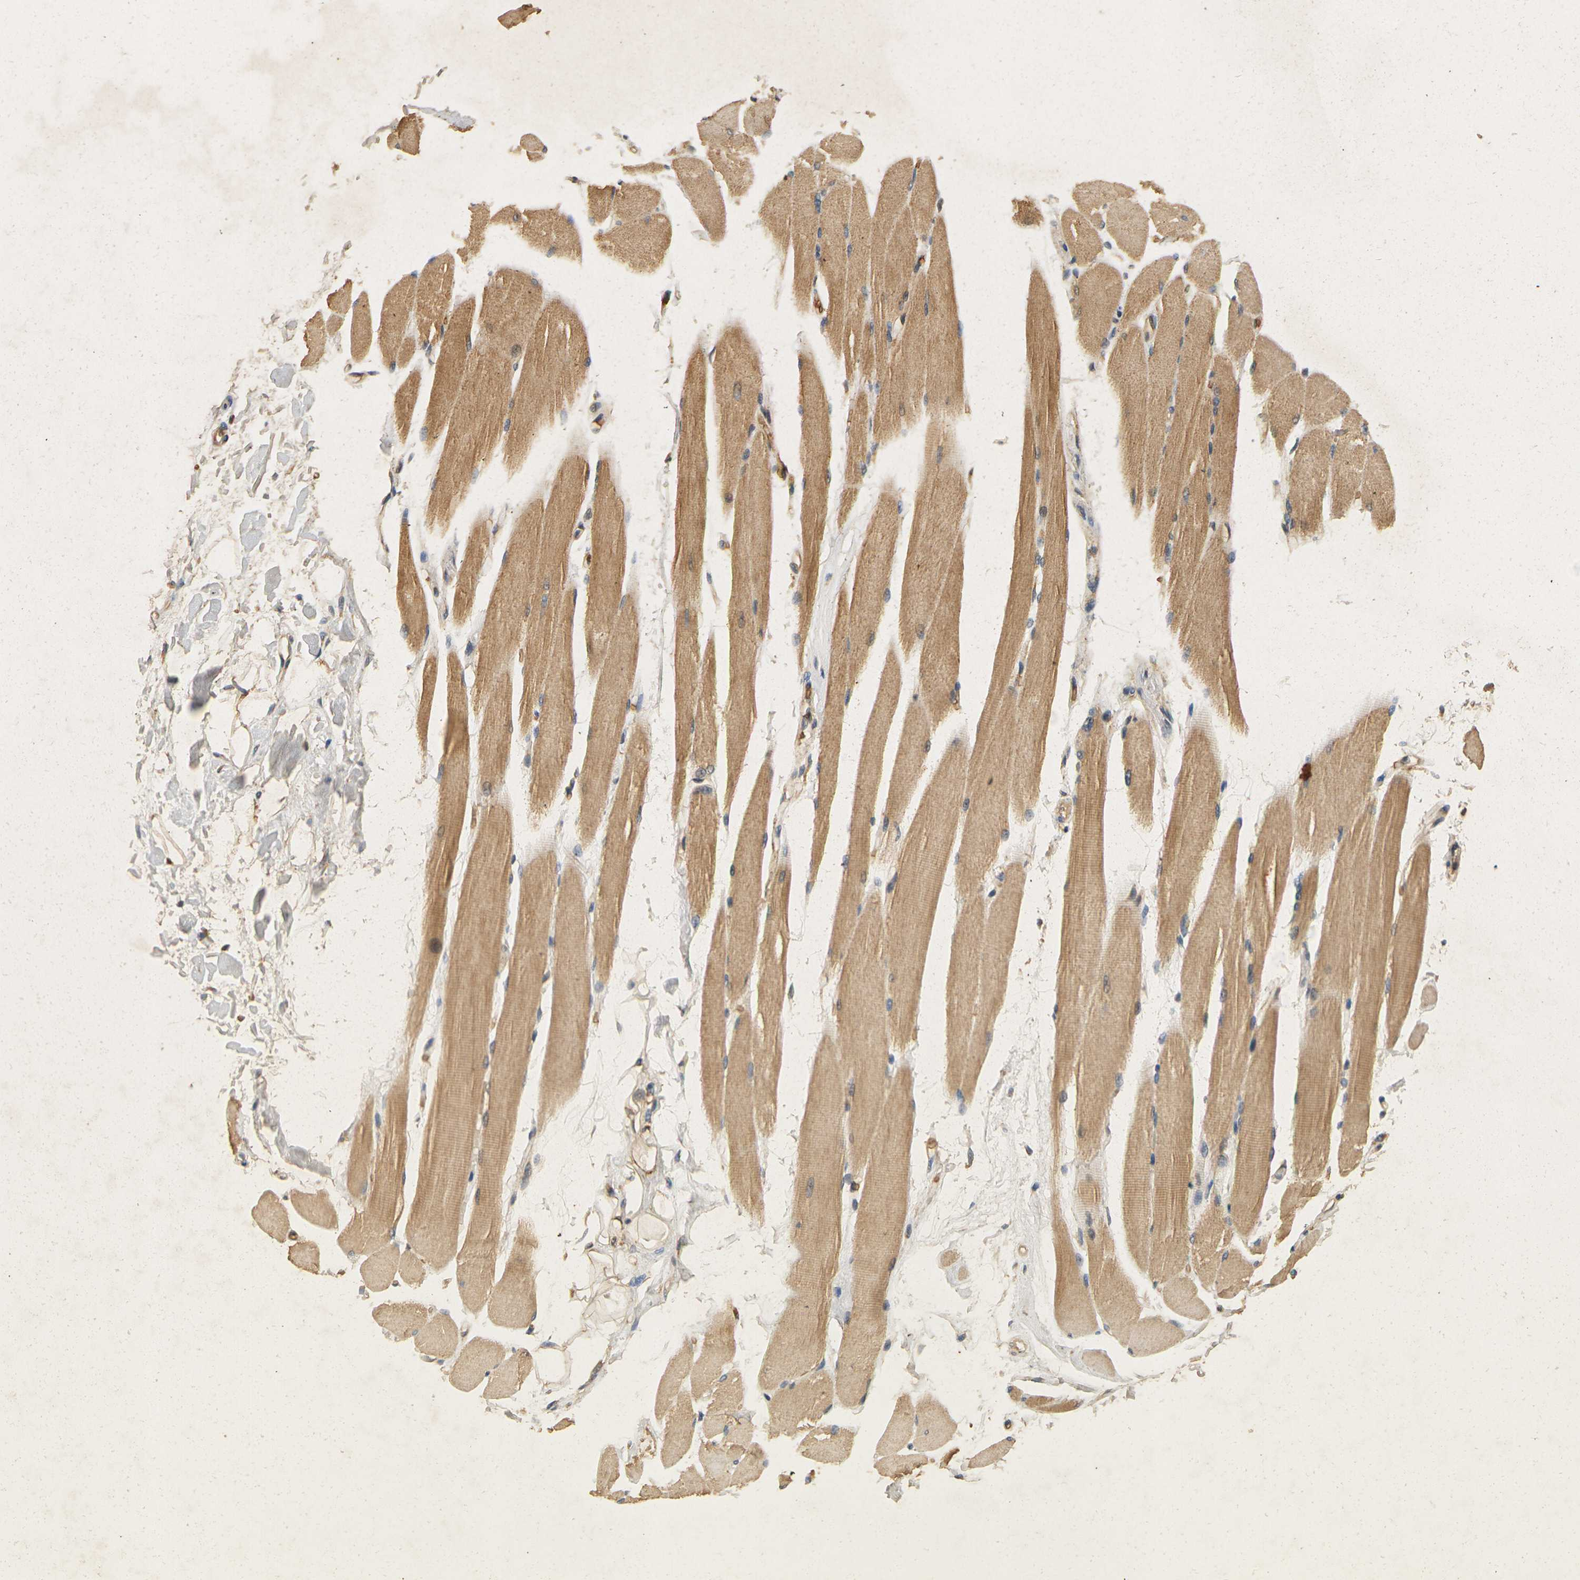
{"staining": {"intensity": "moderate", "quantity": ">75%", "location": "cytoplasmic/membranous"}, "tissue": "skeletal muscle", "cell_type": "Myocytes", "image_type": "normal", "snomed": [{"axis": "morphology", "description": "Normal tissue, NOS"}, {"axis": "topography", "description": "Skeletal muscle"}, {"axis": "topography", "description": "Peripheral nerve tissue"}], "caption": "Moderate cytoplasmic/membranous positivity for a protein is seen in approximately >75% of myocytes of unremarkable skeletal muscle using IHC.", "gene": "MEGF9", "patient": {"sex": "female", "age": 84}}